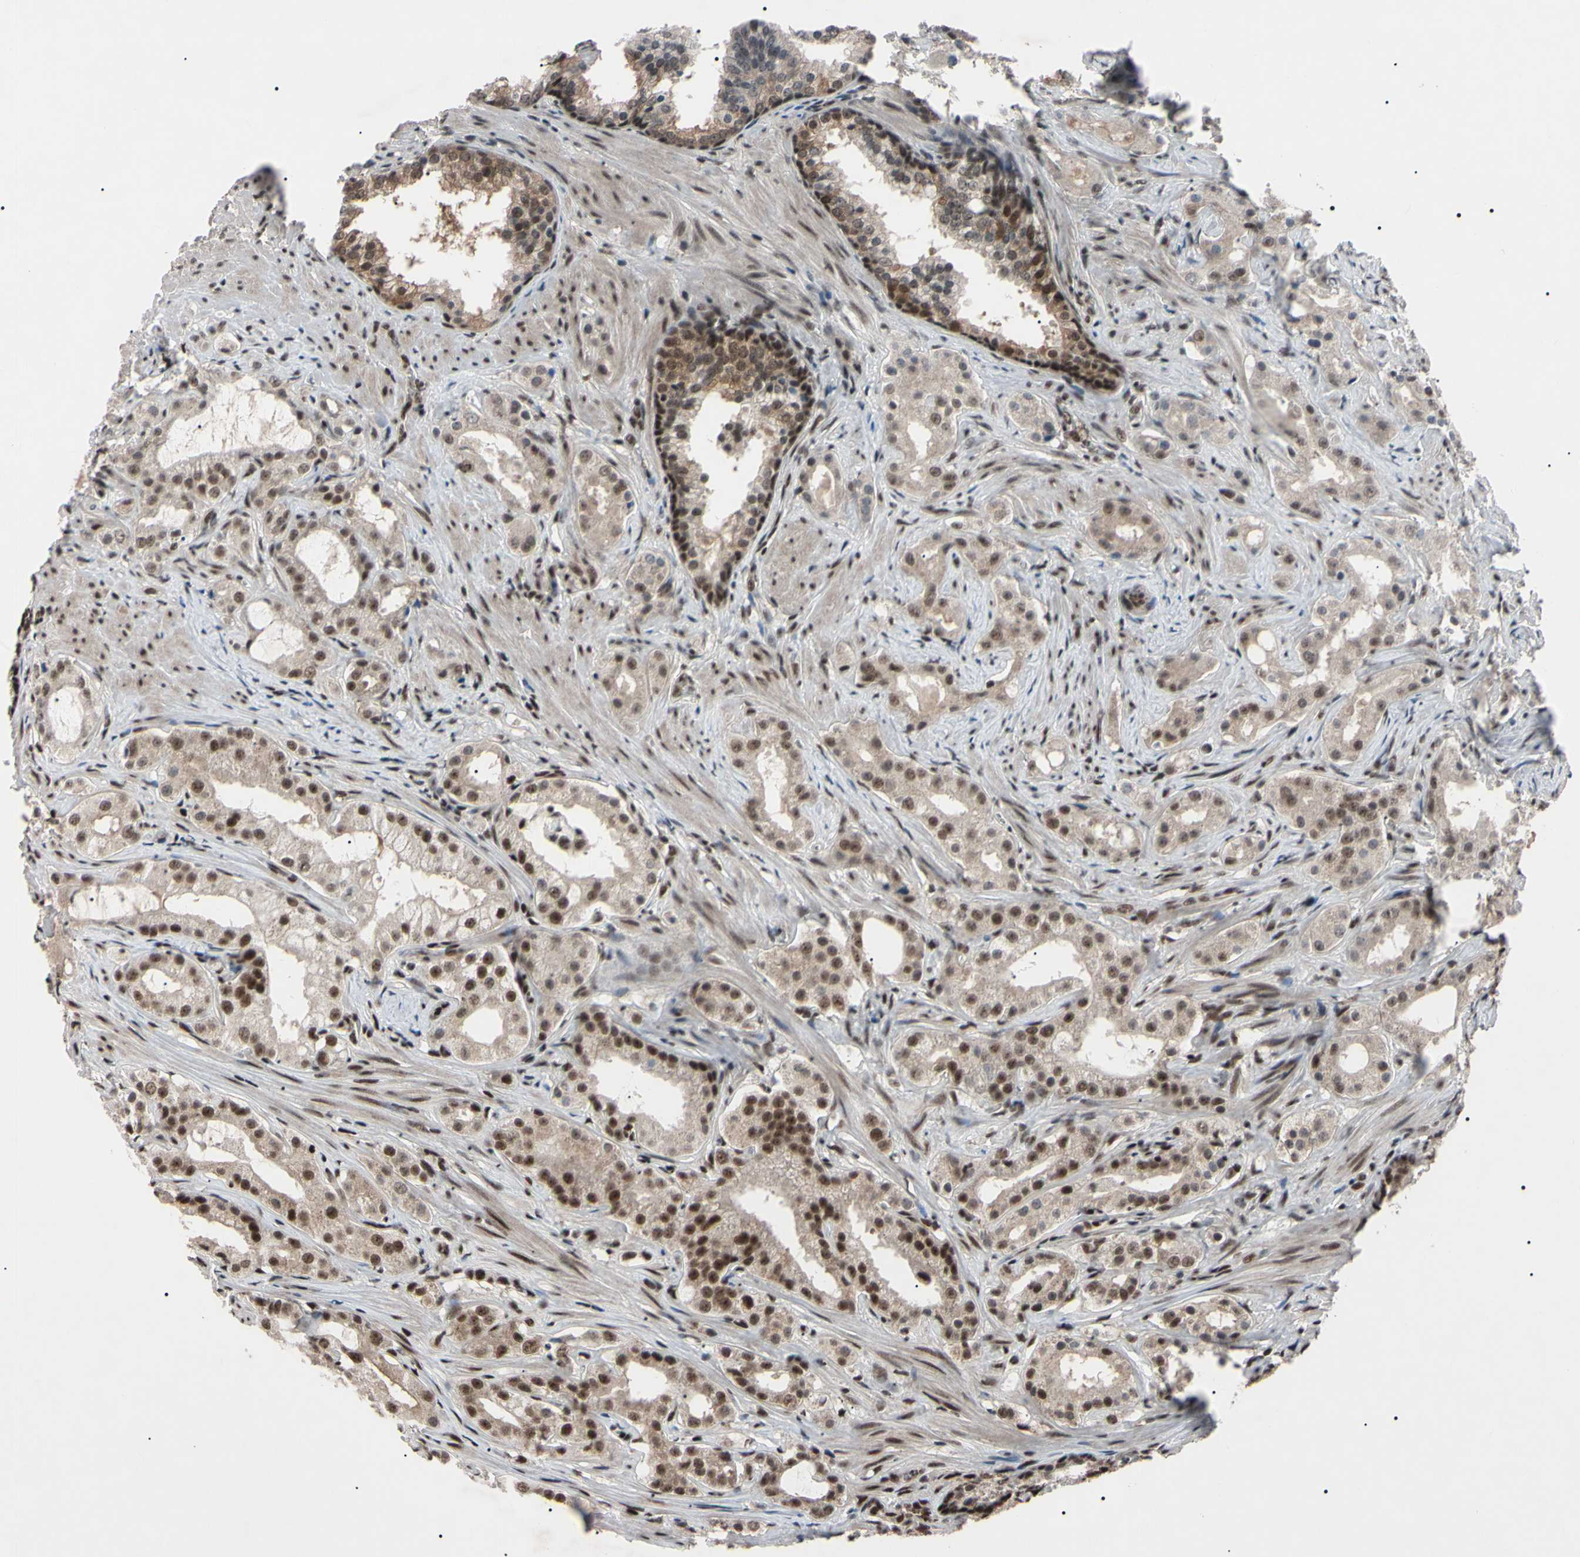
{"staining": {"intensity": "strong", "quantity": "25%-75%", "location": "nuclear"}, "tissue": "prostate cancer", "cell_type": "Tumor cells", "image_type": "cancer", "snomed": [{"axis": "morphology", "description": "Adenocarcinoma, Low grade"}, {"axis": "topography", "description": "Prostate"}], "caption": "Protein expression analysis of human prostate cancer reveals strong nuclear positivity in about 25%-75% of tumor cells.", "gene": "YY1", "patient": {"sex": "male", "age": 59}}